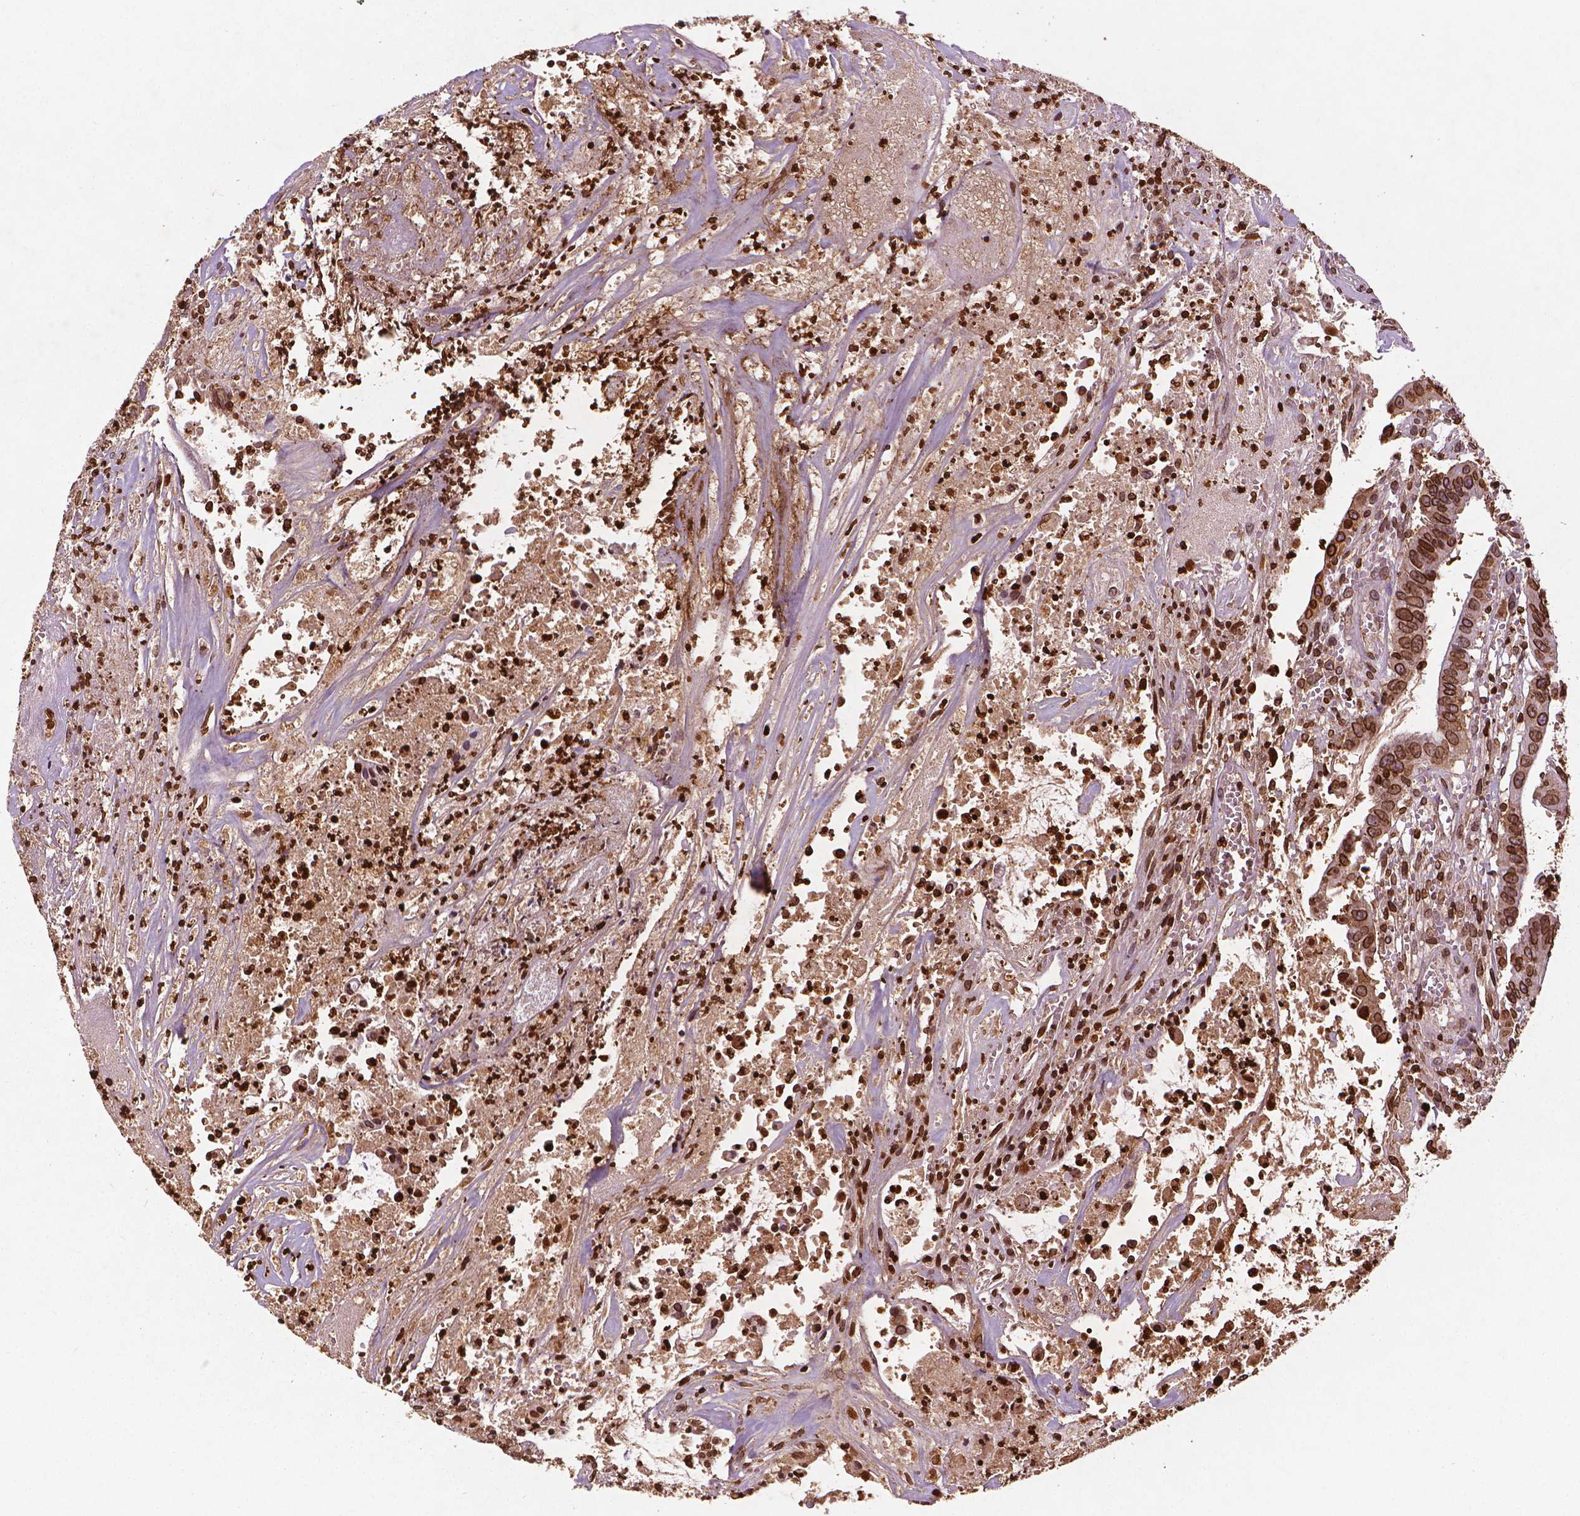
{"staining": {"intensity": "strong", "quantity": ">75%", "location": "cytoplasmic/membranous,nuclear"}, "tissue": "colorectal cancer", "cell_type": "Tumor cells", "image_type": "cancer", "snomed": [{"axis": "morphology", "description": "Adenocarcinoma, NOS"}, {"axis": "topography", "description": "Colon"}], "caption": "Brown immunohistochemical staining in colorectal cancer (adenocarcinoma) exhibits strong cytoplasmic/membranous and nuclear staining in approximately >75% of tumor cells. The staining is performed using DAB (3,3'-diaminobenzidine) brown chromogen to label protein expression. The nuclei are counter-stained blue using hematoxylin.", "gene": "LMNB1", "patient": {"sex": "male", "age": 33}}